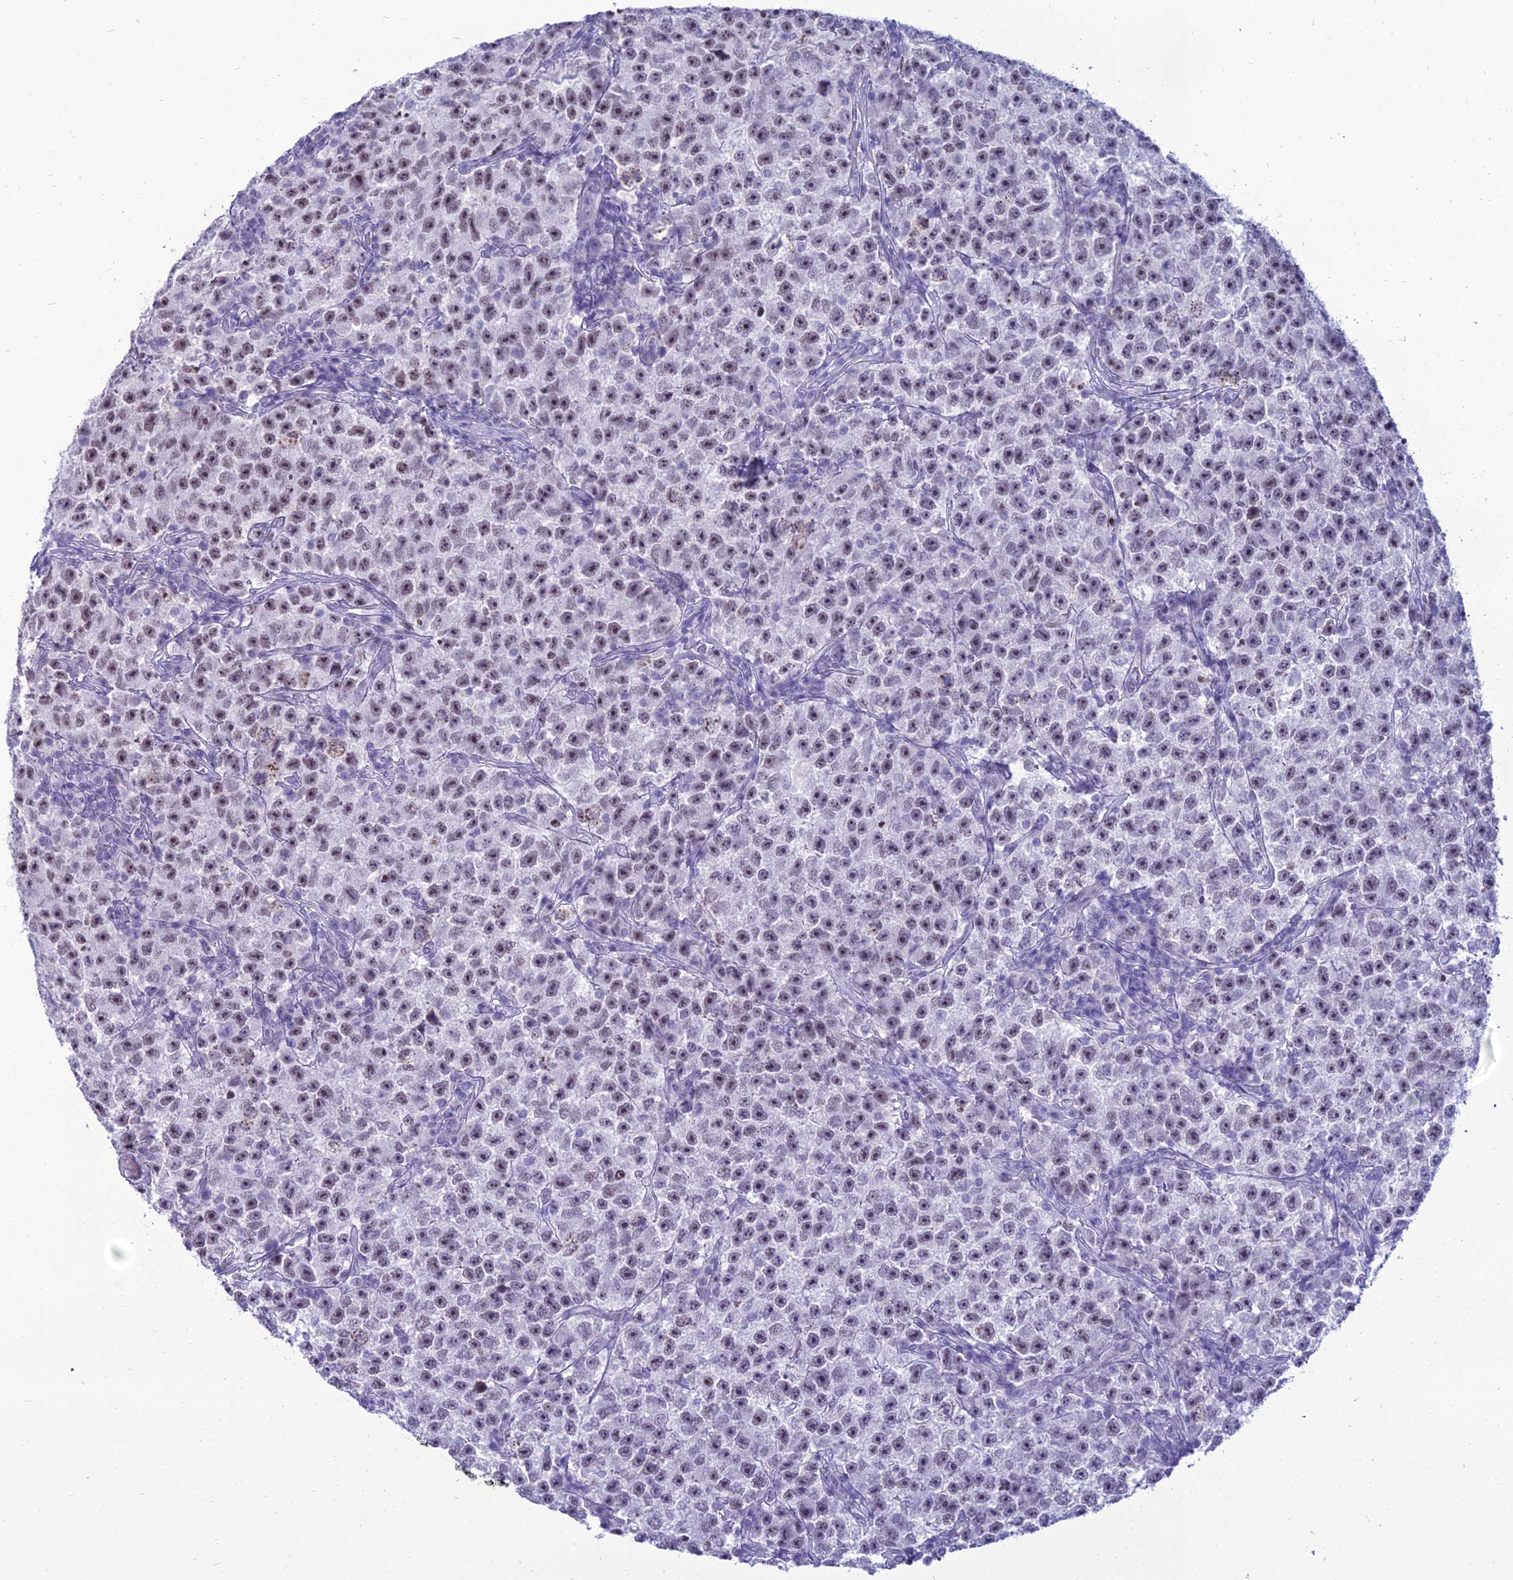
{"staining": {"intensity": "weak", "quantity": ">75%", "location": "nuclear"}, "tissue": "testis cancer", "cell_type": "Tumor cells", "image_type": "cancer", "snomed": [{"axis": "morphology", "description": "Seminoma, NOS"}, {"axis": "topography", "description": "Testis"}], "caption": "Immunohistochemistry image of neoplastic tissue: human testis cancer stained using immunohistochemistry displays low levels of weak protein expression localized specifically in the nuclear of tumor cells, appearing as a nuclear brown color.", "gene": "DHX40", "patient": {"sex": "male", "age": 22}}